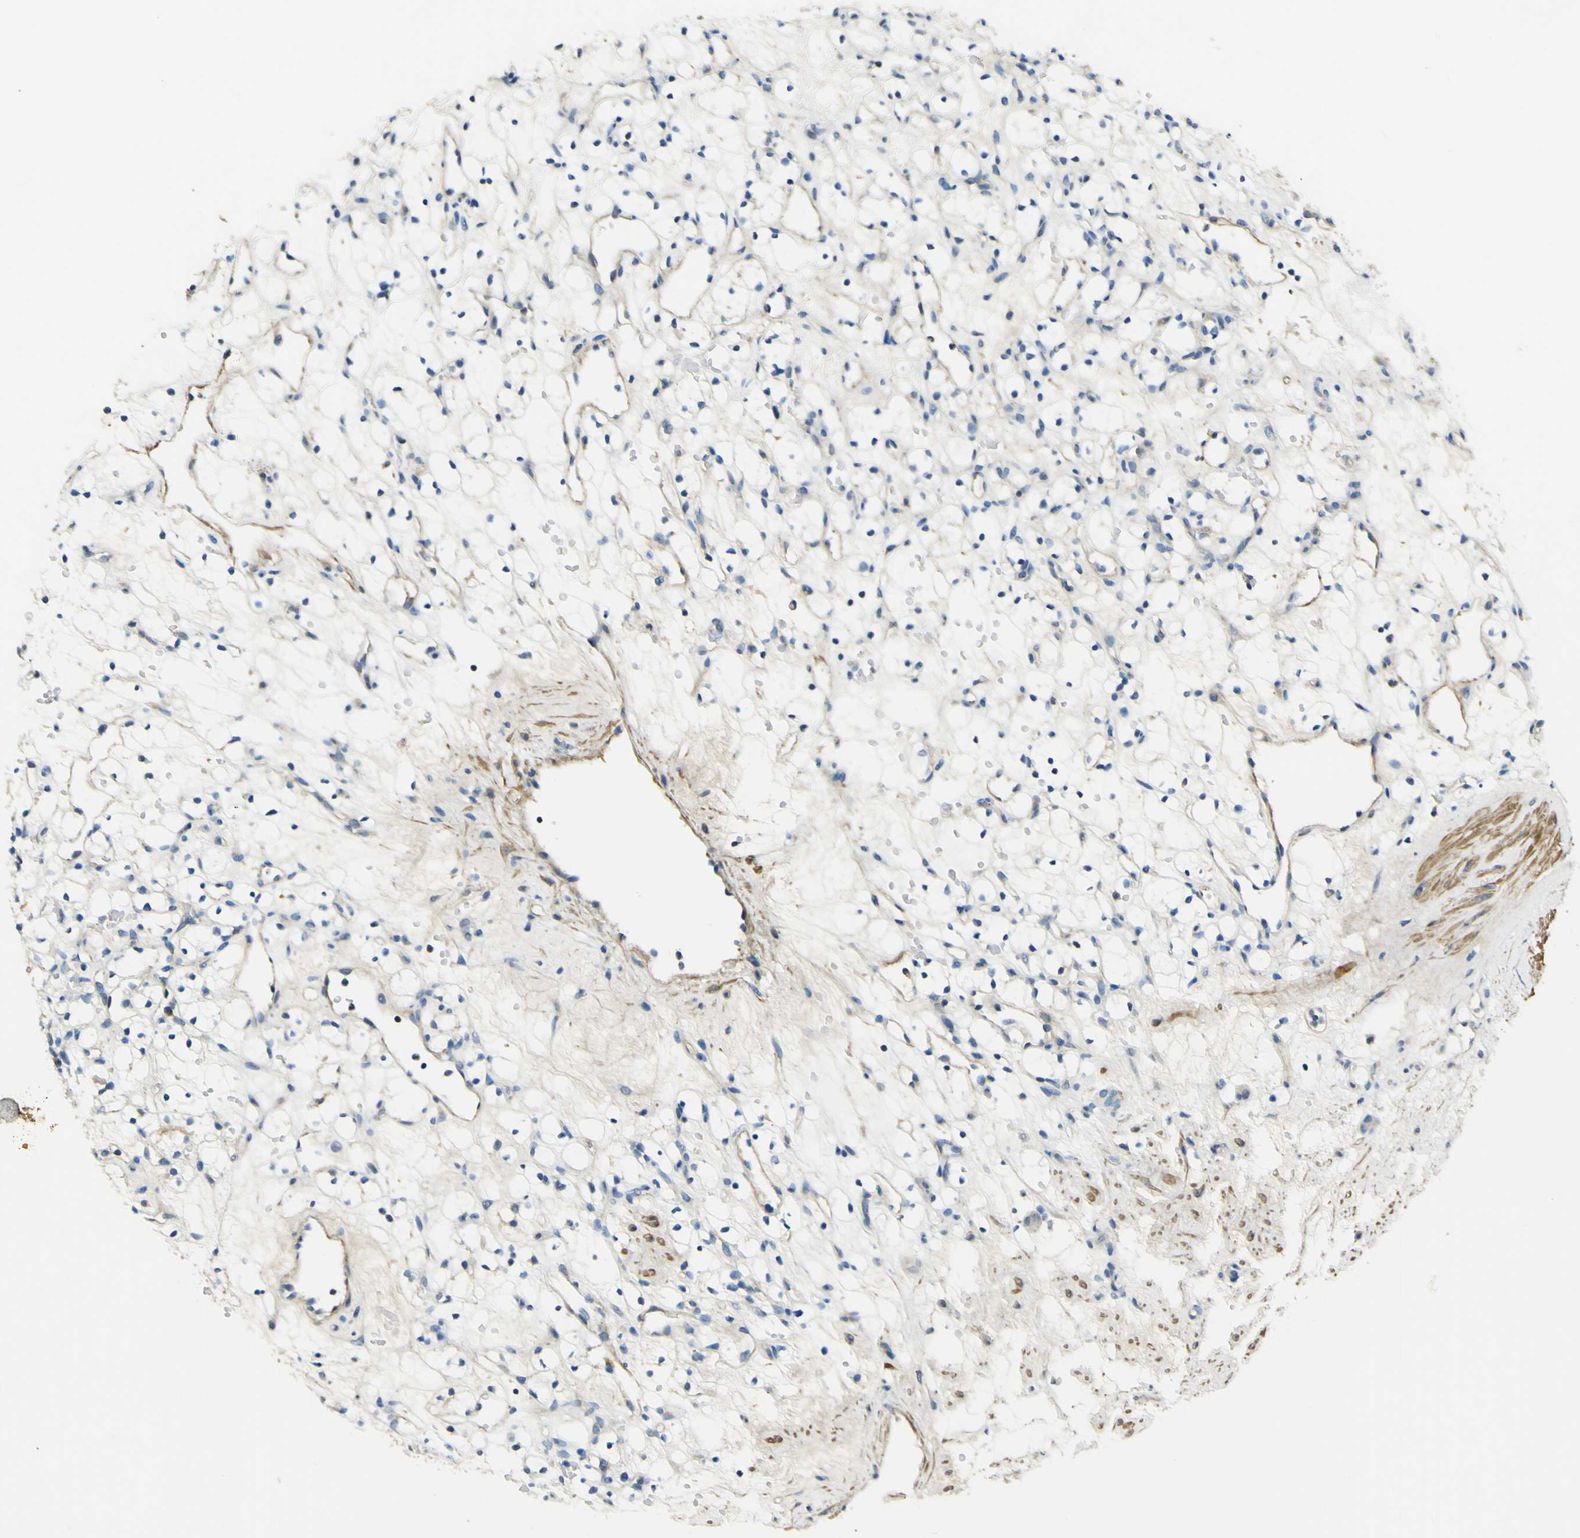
{"staining": {"intensity": "negative", "quantity": "none", "location": "none"}, "tissue": "renal cancer", "cell_type": "Tumor cells", "image_type": "cancer", "snomed": [{"axis": "morphology", "description": "Adenocarcinoma, NOS"}, {"axis": "topography", "description": "Kidney"}], "caption": "This is an IHC image of human renal cancer (adenocarcinoma). There is no expression in tumor cells.", "gene": "OGN", "patient": {"sex": "female", "age": 60}}